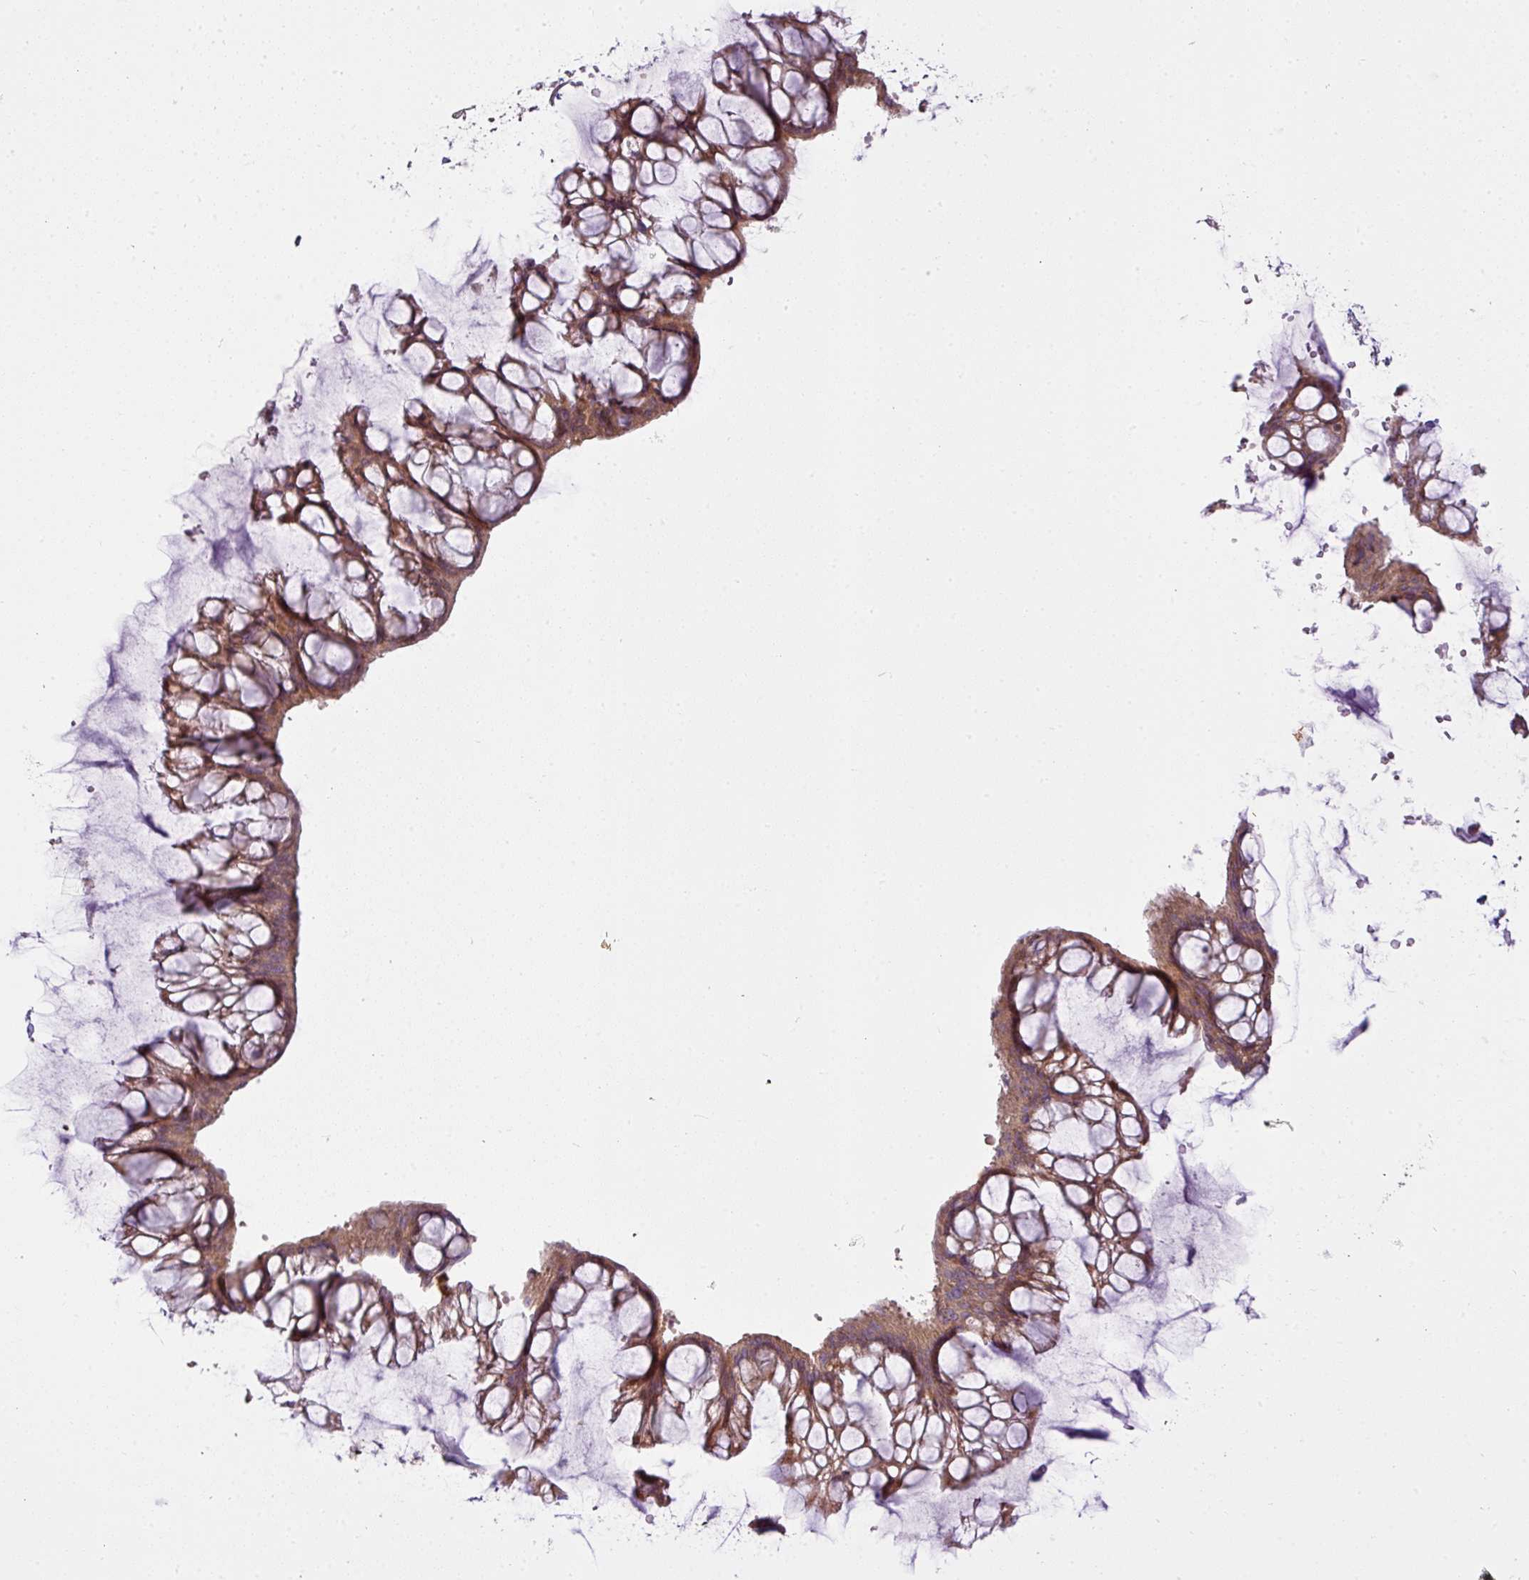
{"staining": {"intensity": "moderate", "quantity": ">75%", "location": "cytoplasmic/membranous"}, "tissue": "ovarian cancer", "cell_type": "Tumor cells", "image_type": "cancer", "snomed": [{"axis": "morphology", "description": "Cystadenocarcinoma, mucinous, NOS"}, {"axis": "topography", "description": "Ovary"}], "caption": "Approximately >75% of tumor cells in mucinous cystadenocarcinoma (ovarian) reveal moderate cytoplasmic/membranous protein staining as visualized by brown immunohistochemical staining.", "gene": "COX18", "patient": {"sex": "female", "age": 73}}